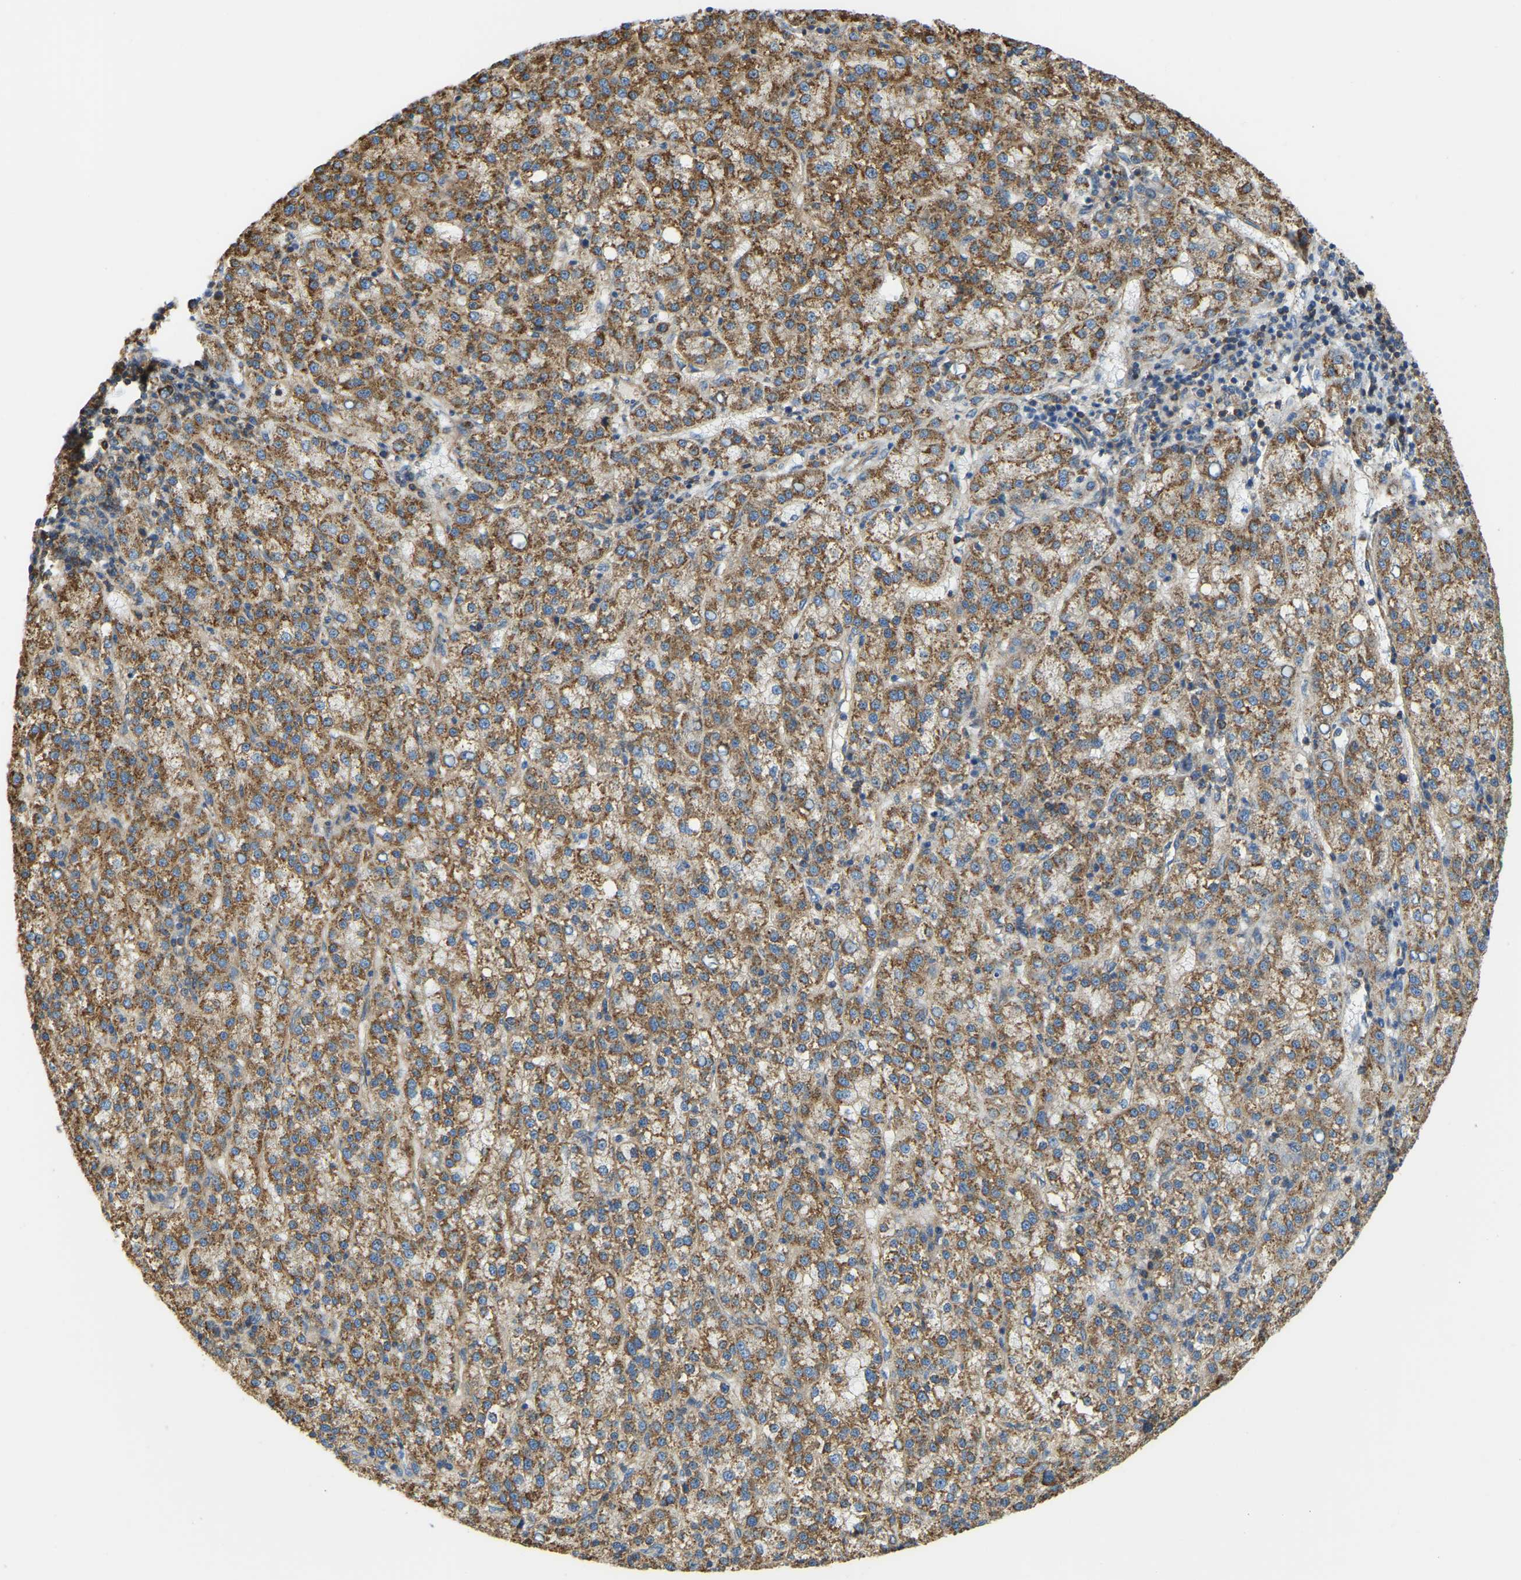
{"staining": {"intensity": "moderate", "quantity": ">75%", "location": "cytoplasmic/membranous"}, "tissue": "liver cancer", "cell_type": "Tumor cells", "image_type": "cancer", "snomed": [{"axis": "morphology", "description": "Carcinoma, Hepatocellular, NOS"}, {"axis": "topography", "description": "Liver"}], "caption": "Immunohistochemistry of liver hepatocellular carcinoma displays medium levels of moderate cytoplasmic/membranous positivity in about >75% of tumor cells.", "gene": "AHNAK", "patient": {"sex": "female", "age": 58}}